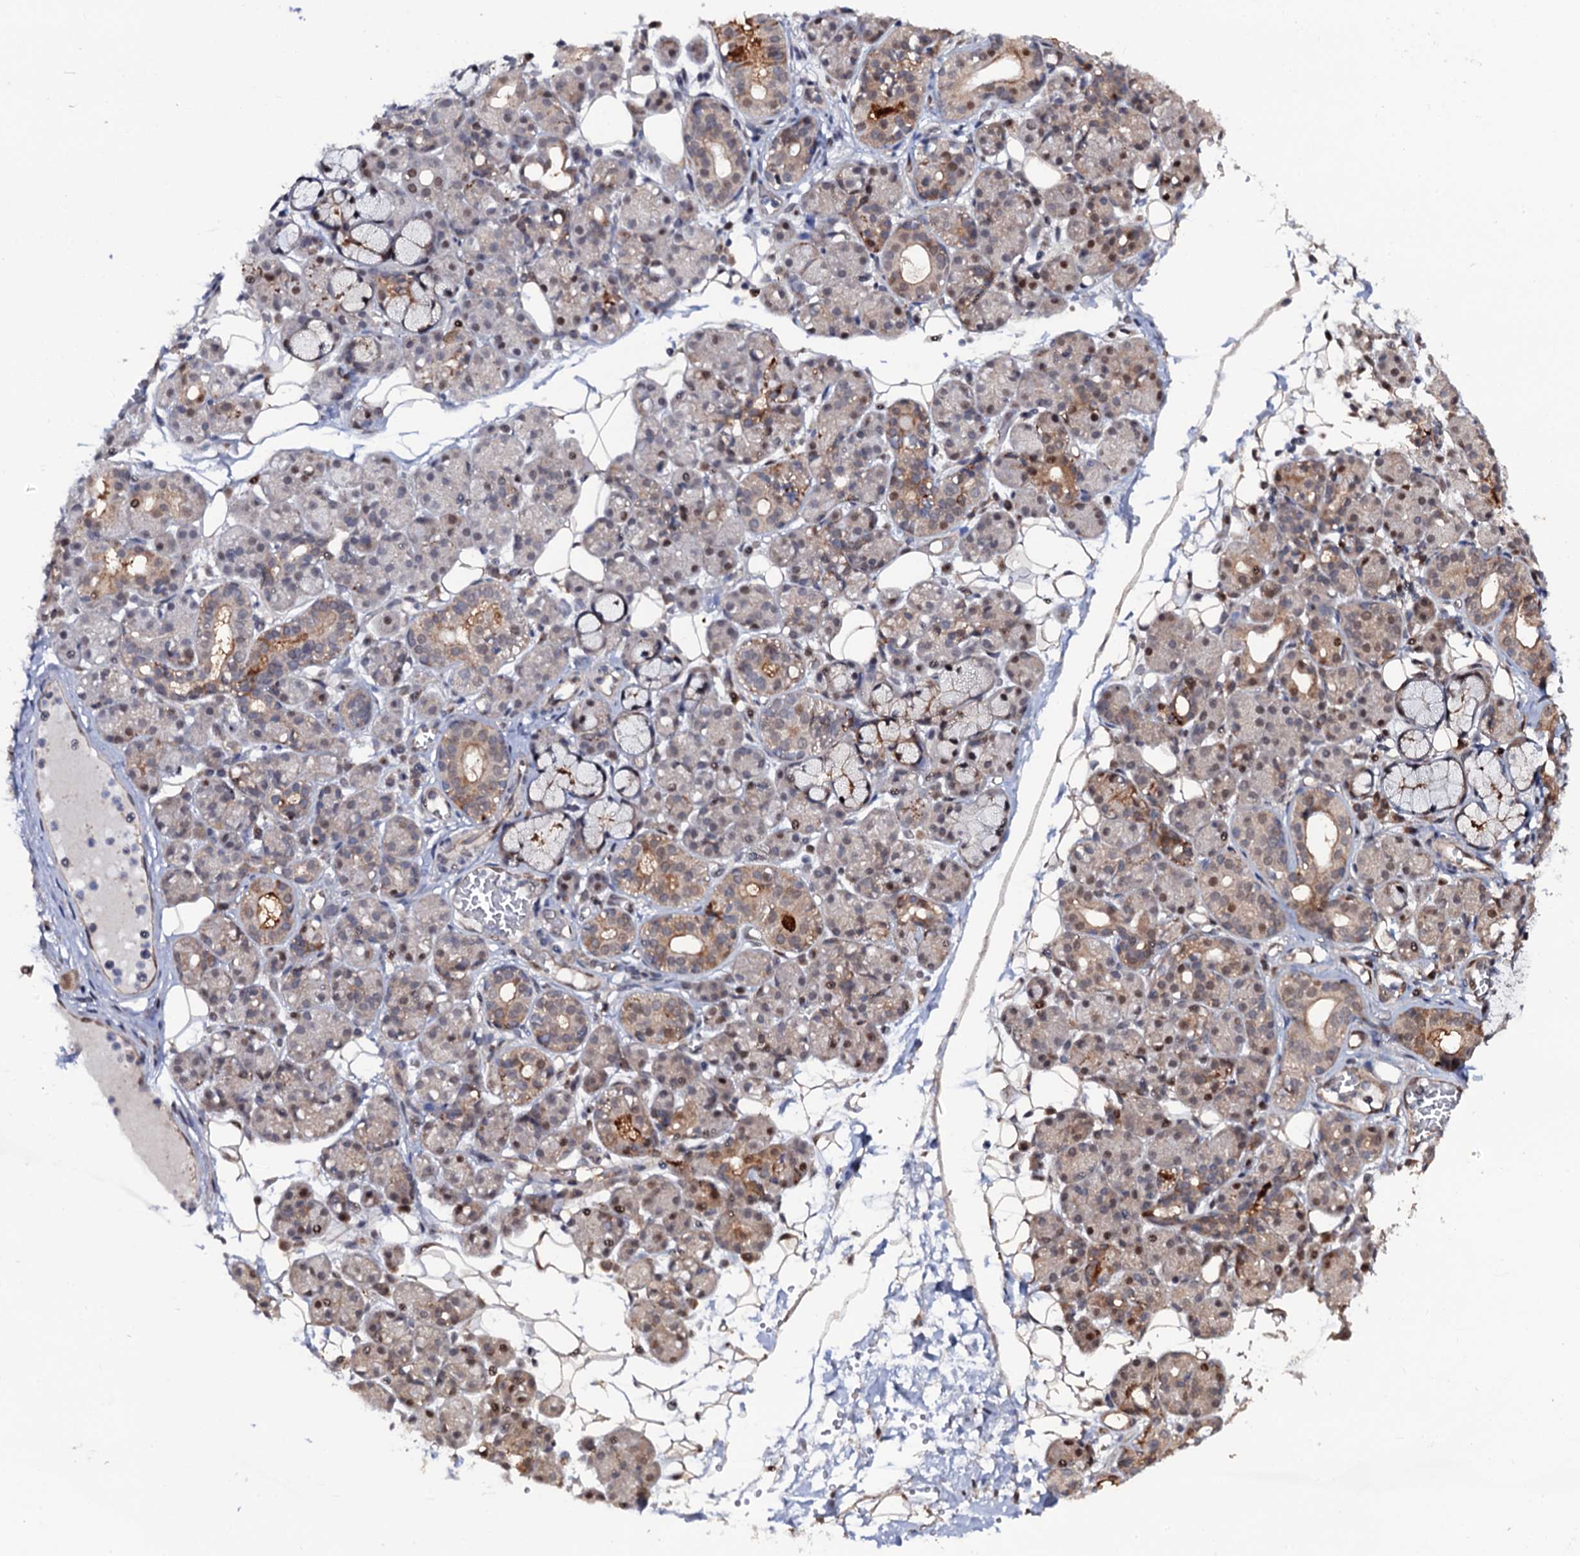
{"staining": {"intensity": "moderate", "quantity": "25%-75%", "location": "cytoplasmic/membranous,nuclear"}, "tissue": "salivary gland", "cell_type": "Glandular cells", "image_type": "normal", "snomed": [{"axis": "morphology", "description": "Normal tissue, NOS"}, {"axis": "topography", "description": "Salivary gland"}], "caption": "Human salivary gland stained with a brown dye exhibits moderate cytoplasmic/membranous,nuclear positive expression in about 25%-75% of glandular cells.", "gene": "CDC23", "patient": {"sex": "male", "age": 63}}